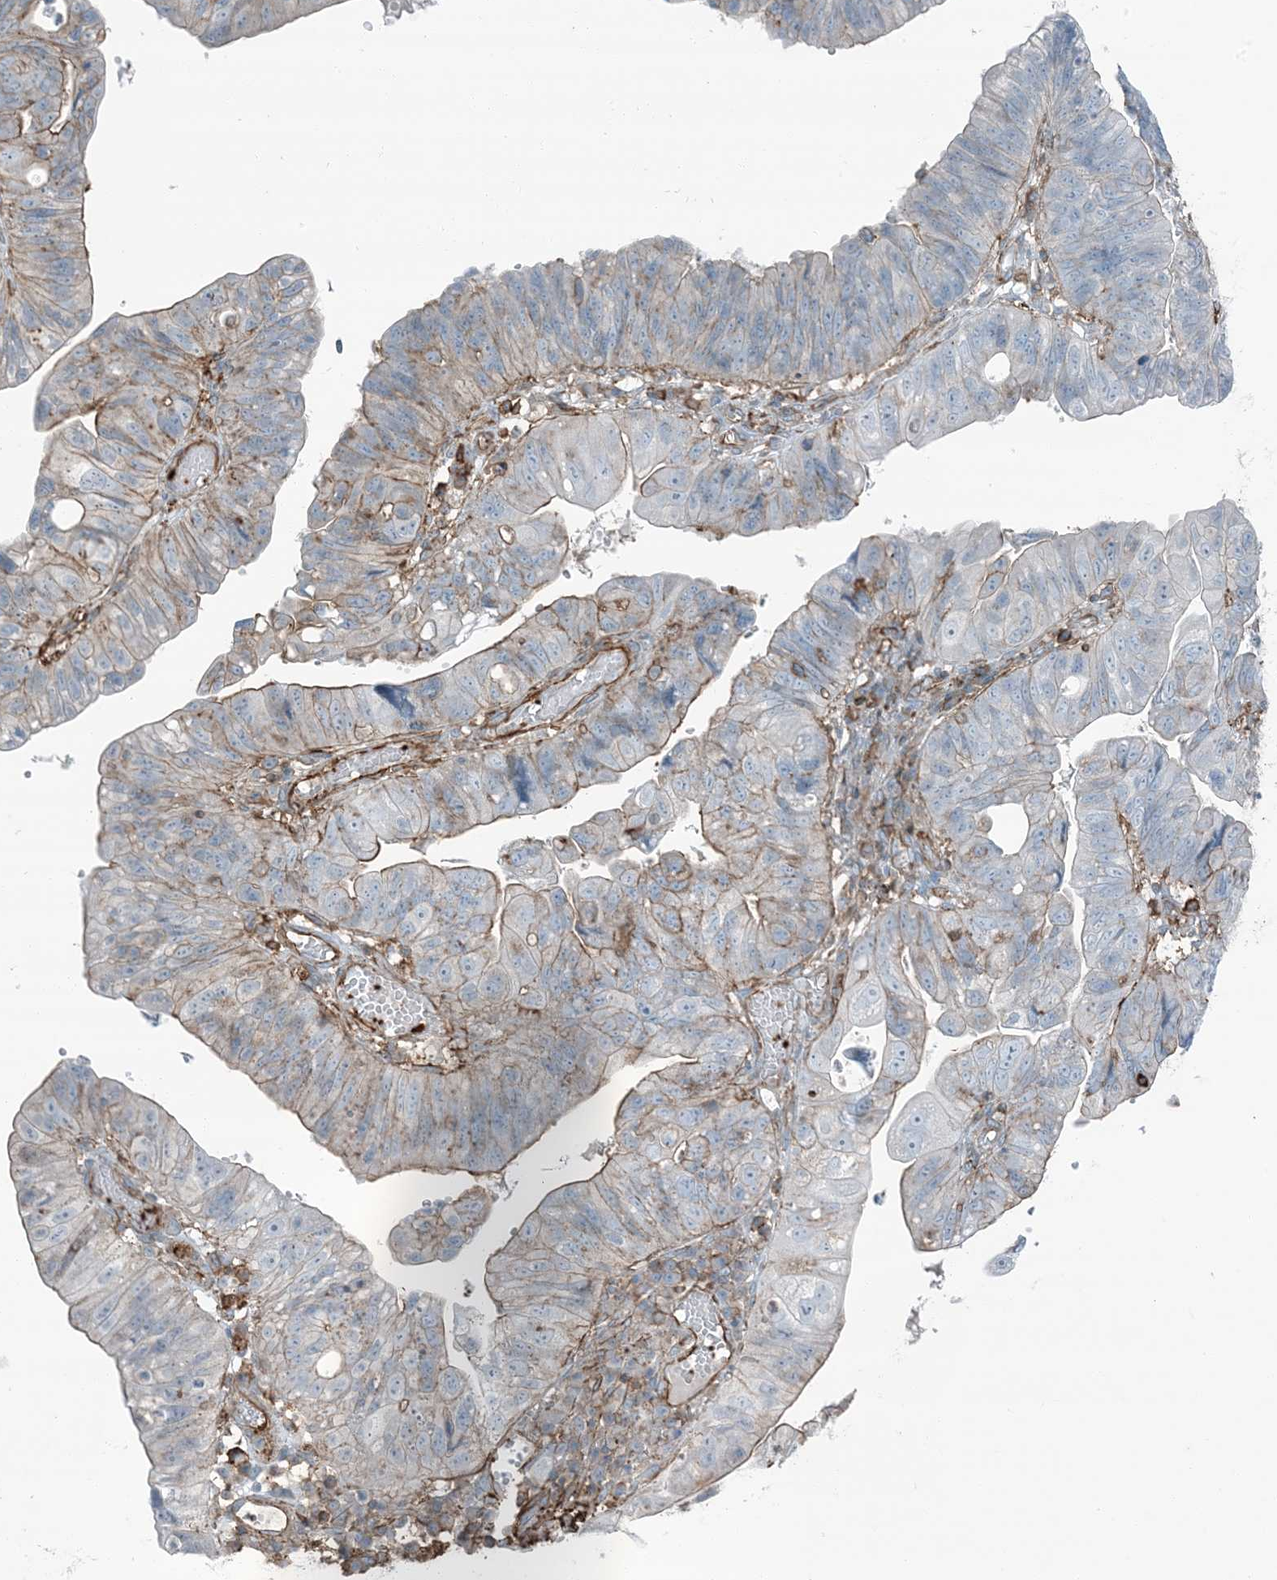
{"staining": {"intensity": "moderate", "quantity": "<25%", "location": "cytoplasmic/membranous"}, "tissue": "stomach cancer", "cell_type": "Tumor cells", "image_type": "cancer", "snomed": [{"axis": "morphology", "description": "Adenocarcinoma, NOS"}, {"axis": "topography", "description": "Stomach"}], "caption": "Stomach adenocarcinoma stained with a brown dye exhibits moderate cytoplasmic/membranous positive expression in about <25% of tumor cells.", "gene": "APOBEC3C", "patient": {"sex": "male", "age": 59}}